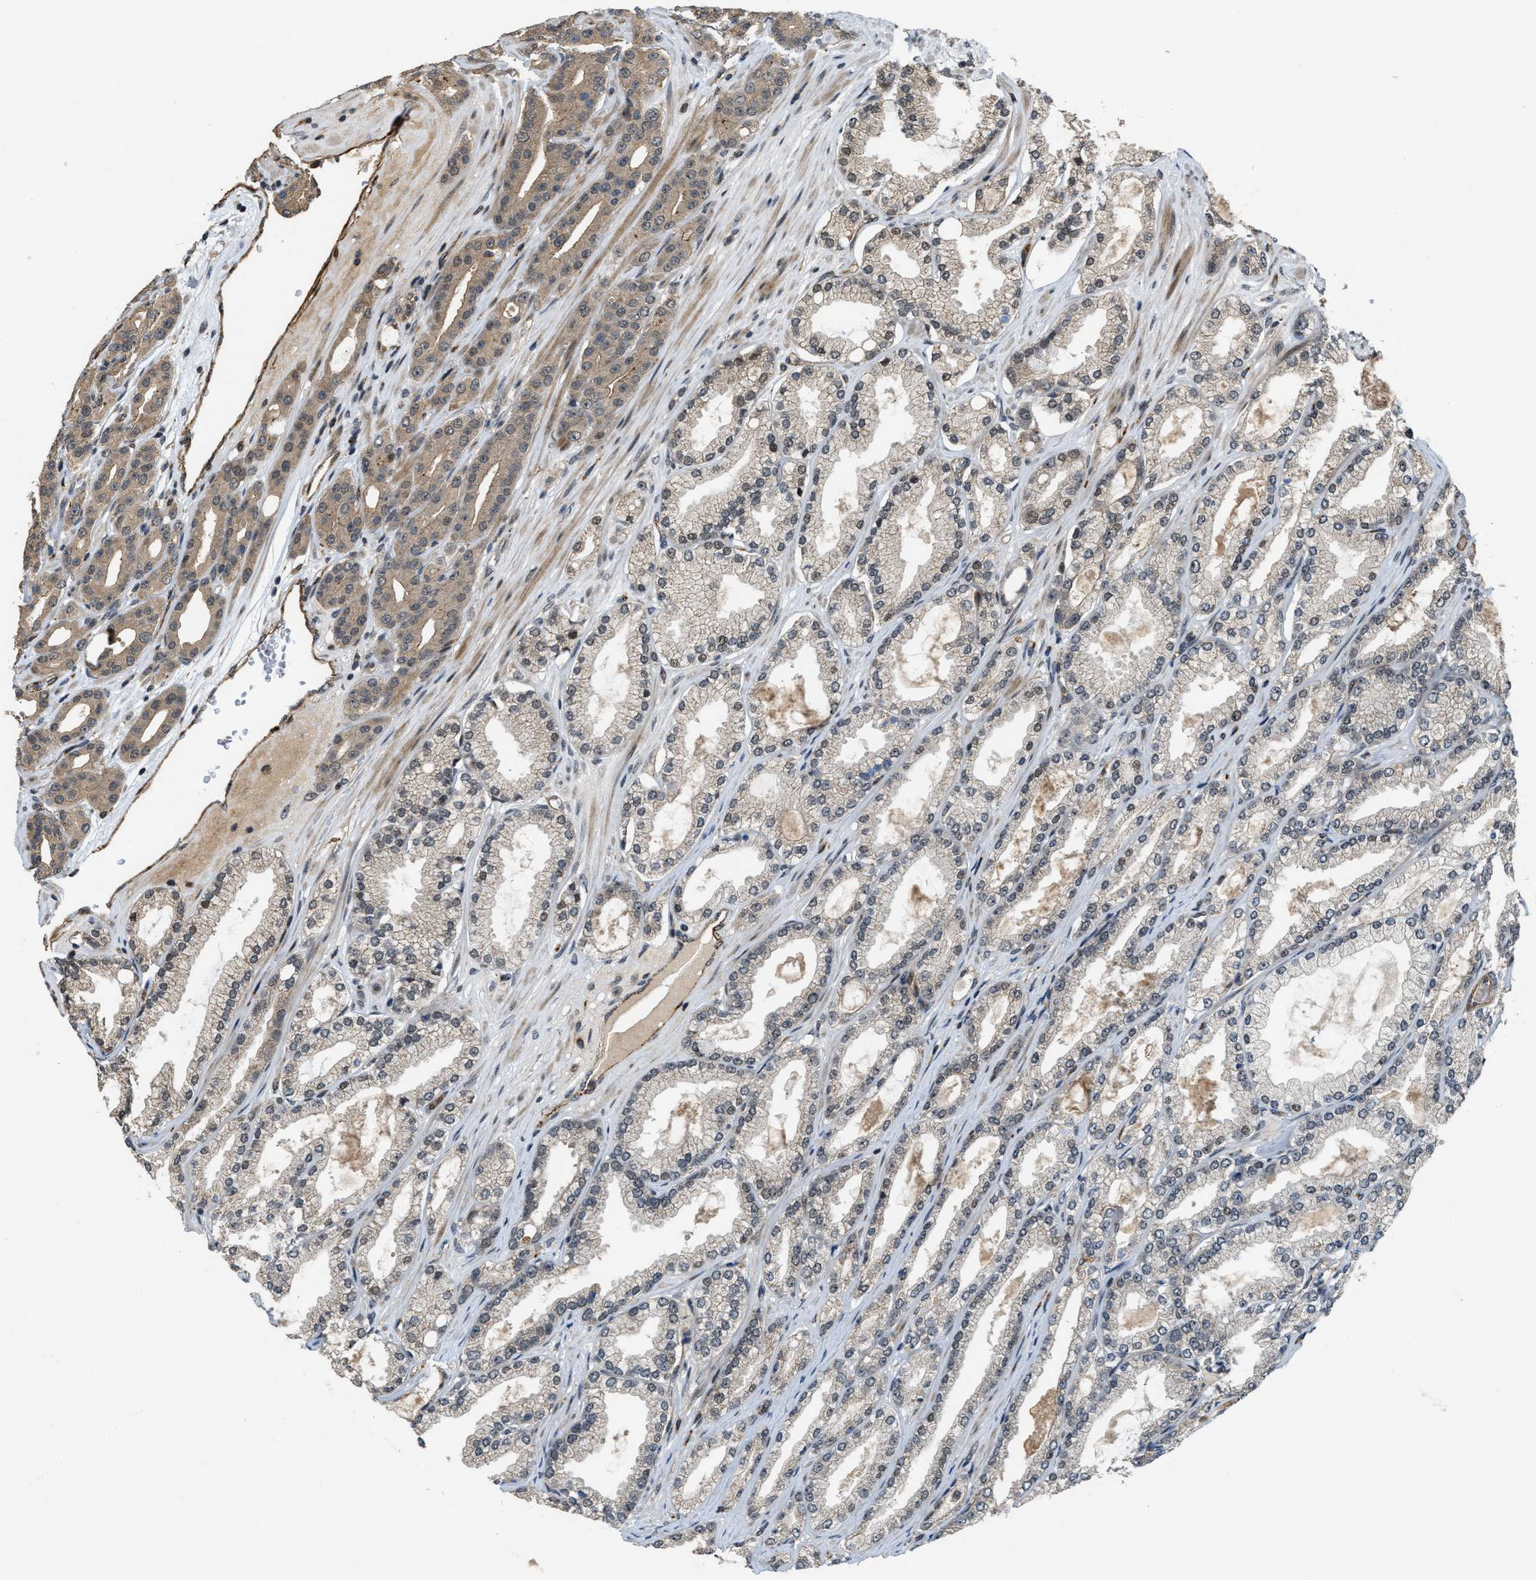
{"staining": {"intensity": "weak", "quantity": "<25%", "location": "cytoplasmic/membranous,nuclear"}, "tissue": "prostate cancer", "cell_type": "Tumor cells", "image_type": "cancer", "snomed": [{"axis": "morphology", "description": "Adenocarcinoma, High grade"}, {"axis": "topography", "description": "Prostate"}], "caption": "This is an IHC photomicrograph of prostate adenocarcinoma (high-grade). There is no staining in tumor cells.", "gene": "DPF2", "patient": {"sex": "male", "age": 71}}